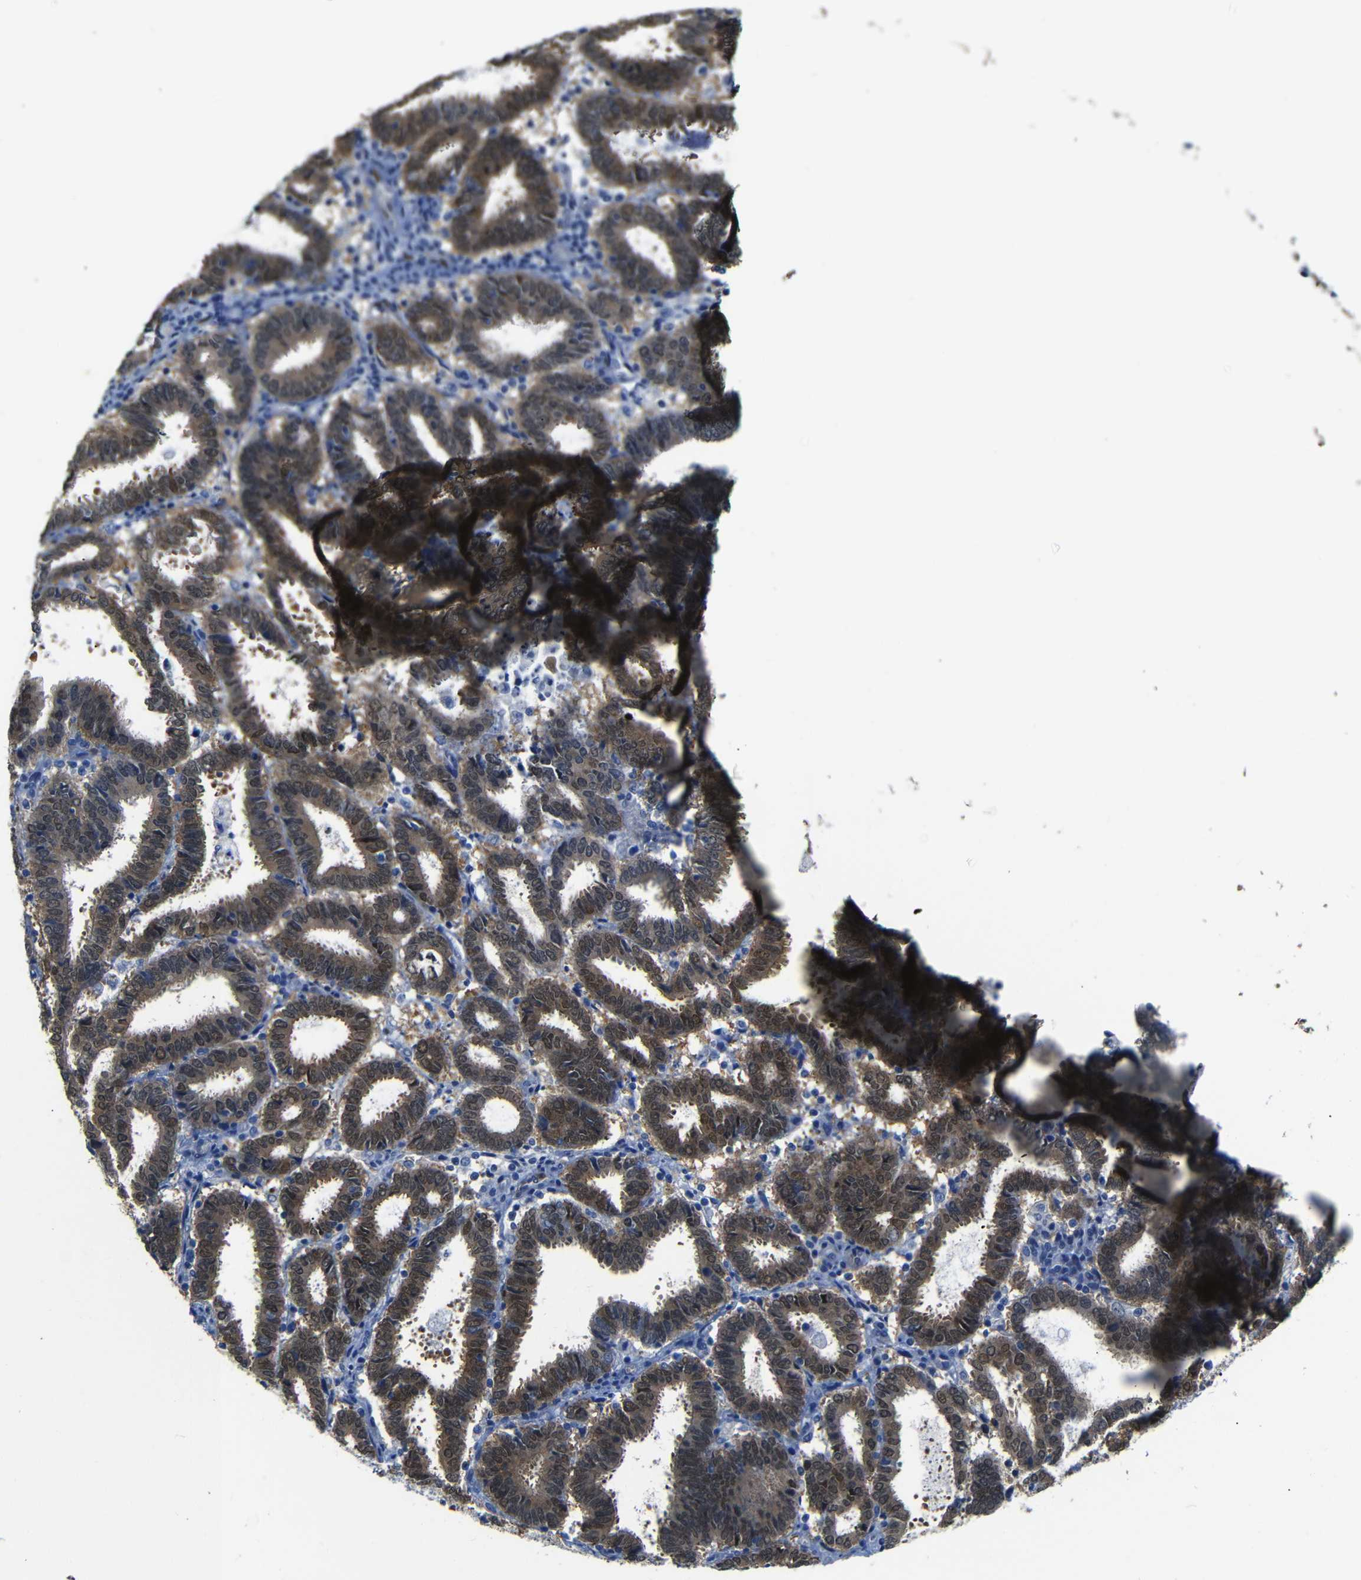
{"staining": {"intensity": "moderate", "quantity": ">75%", "location": "cytoplasmic/membranous,nuclear"}, "tissue": "endometrial cancer", "cell_type": "Tumor cells", "image_type": "cancer", "snomed": [{"axis": "morphology", "description": "Adenocarcinoma, NOS"}, {"axis": "topography", "description": "Uterus"}], "caption": "Endometrial adenocarcinoma stained for a protein (brown) demonstrates moderate cytoplasmic/membranous and nuclear positive staining in approximately >75% of tumor cells.", "gene": "YAP1", "patient": {"sex": "female", "age": 83}}